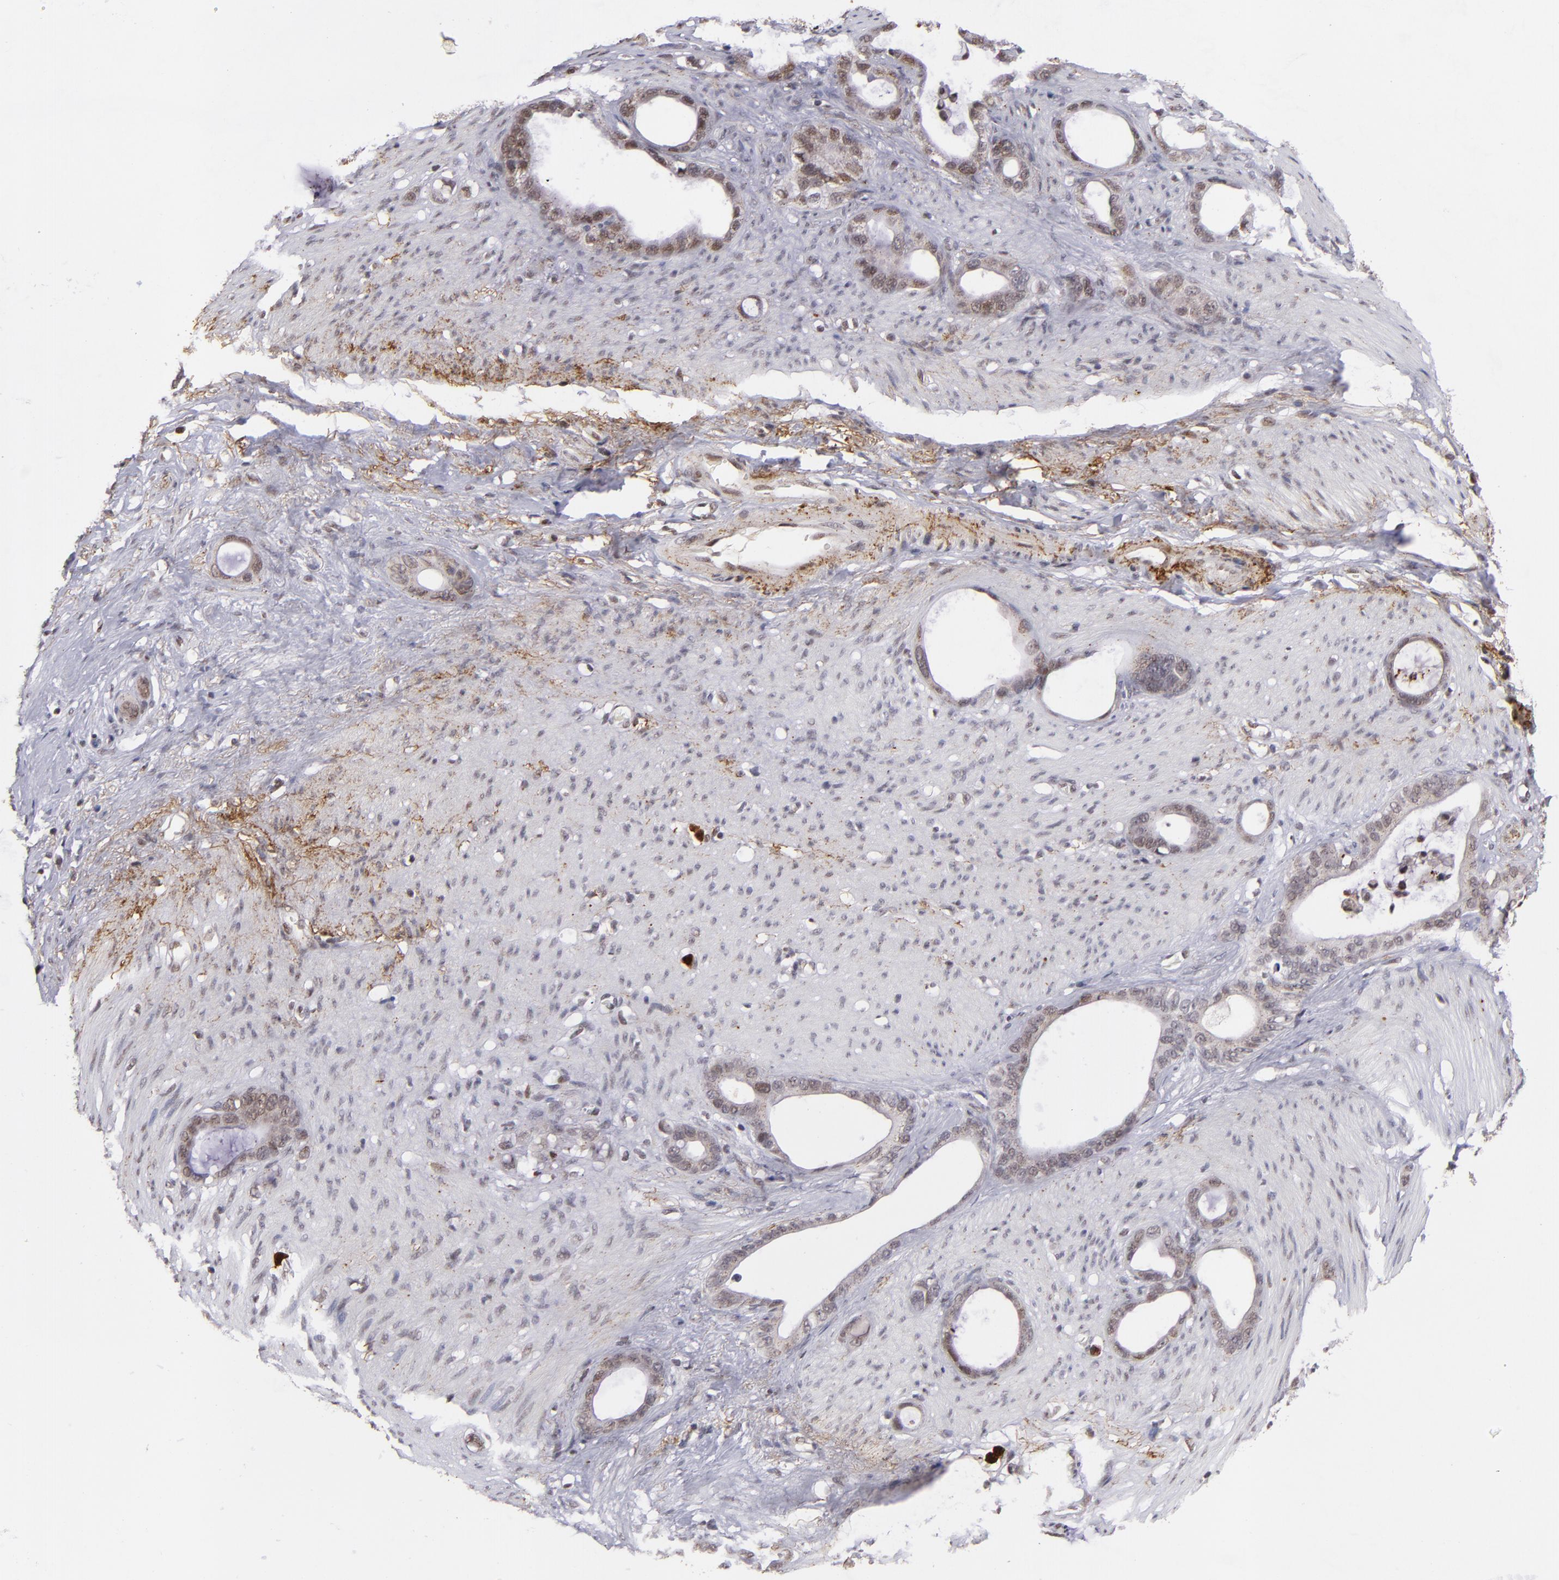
{"staining": {"intensity": "moderate", "quantity": "25%-75%", "location": "nuclear"}, "tissue": "stomach cancer", "cell_type": "Tumor cells", "image_type": "cancer", "snomed": [{"axis": "morphology", "description": "Adenocarcinoma, NOS"}, {"axis": "topography", "description": "Stomach"}], "caption": "Moderate nuclear expression for a protein is seen in approximately 25%-75% of tumor cells of adenocarcinoma (stomach) using immunohistochemistry (IHC).", "gene": "RXRG", "patient": {"sex": "female", "age": 75}}